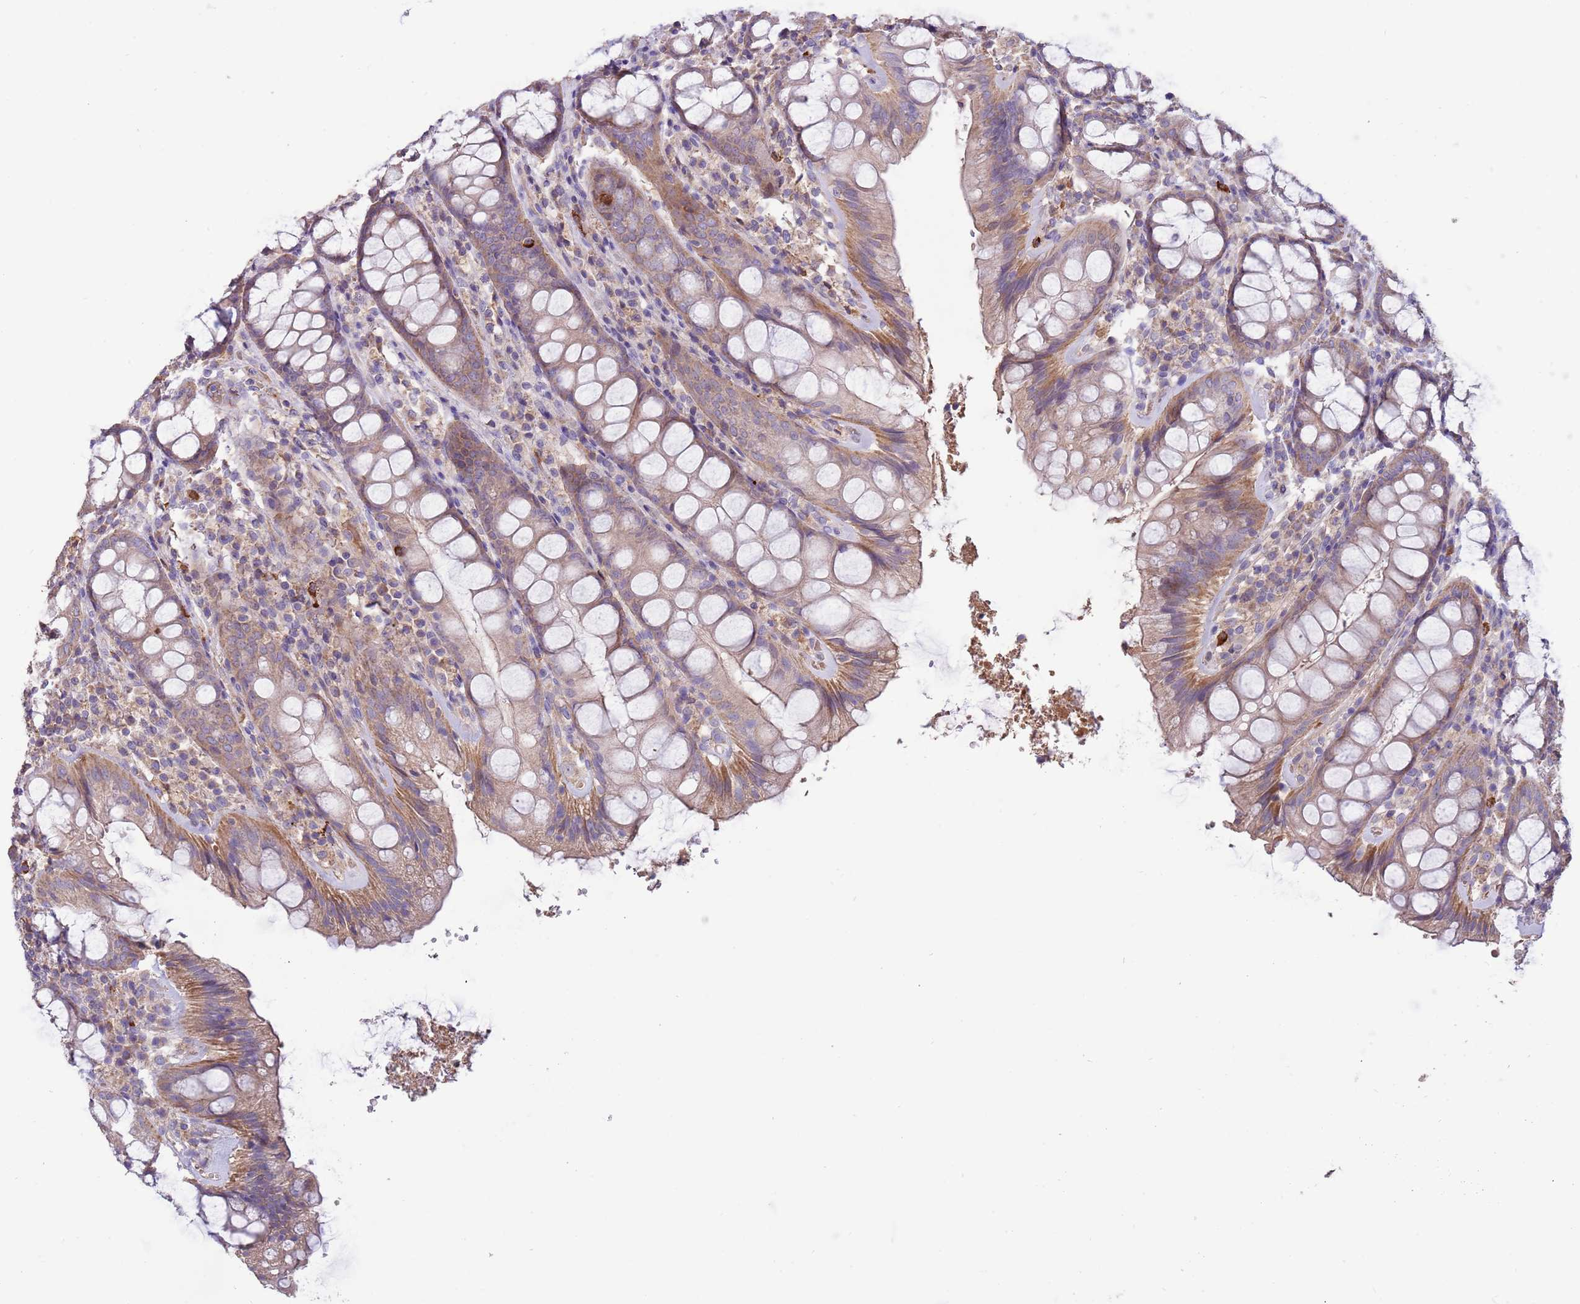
{"staining": {"intensity": "weak", "quantity": ">75%", "location": "cytoplasmic/membranous"}, "tissue": "rectum", "cell_type": "Glandular cells", "image_type": "normal", "snomed": [{"axis": "morphology", "description": "Normal tissue, NOS"}, {"axis": "topography", "description": "Rectum"}], "caption": "The image shows a brown stain indicating the presence of a protein in the cytoplasmic/membranous of glandular cells in rectum. (DAB (3,3'-diaminobenzidine) = brown stain, brightfield microscopy at high magnification).", "gene": "TRMO", "patient": {"sex": "male", "age": 83}}